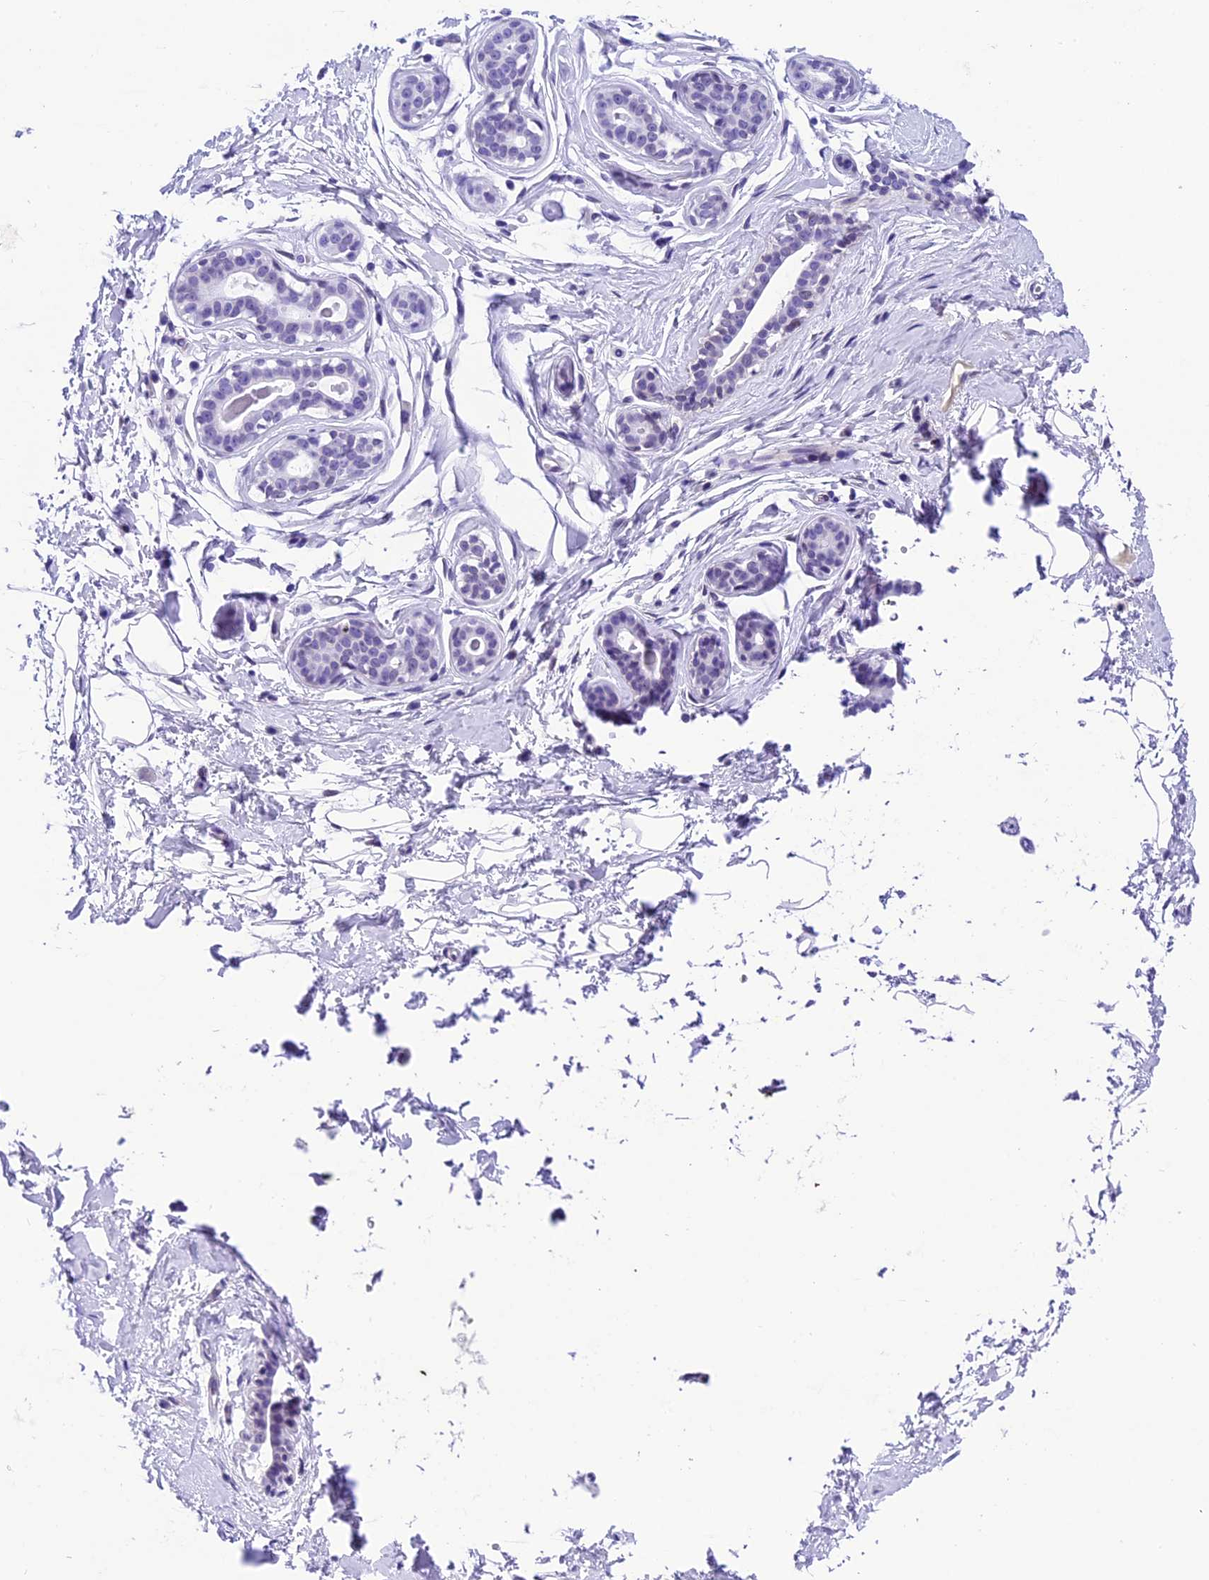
{"staining": {"intensity": "negative", "quantity": "none", "location": "none"}, "tissue": "breast", "cell_type": "Adipocytes", "image_type": "normal", "snomed": [{"axis": "morphology", "description": "Normal tissue, NOS"}, {"axis": "morphology", "description": "Adenoma, NOS"}, {"axis": "topography", "description": "Breast"}], "caption": "Image shows no protein positivity in adipocytes of unremarkable breast.", "gene": "METTL25", "patient": {"sex": "female", "age": 23}}